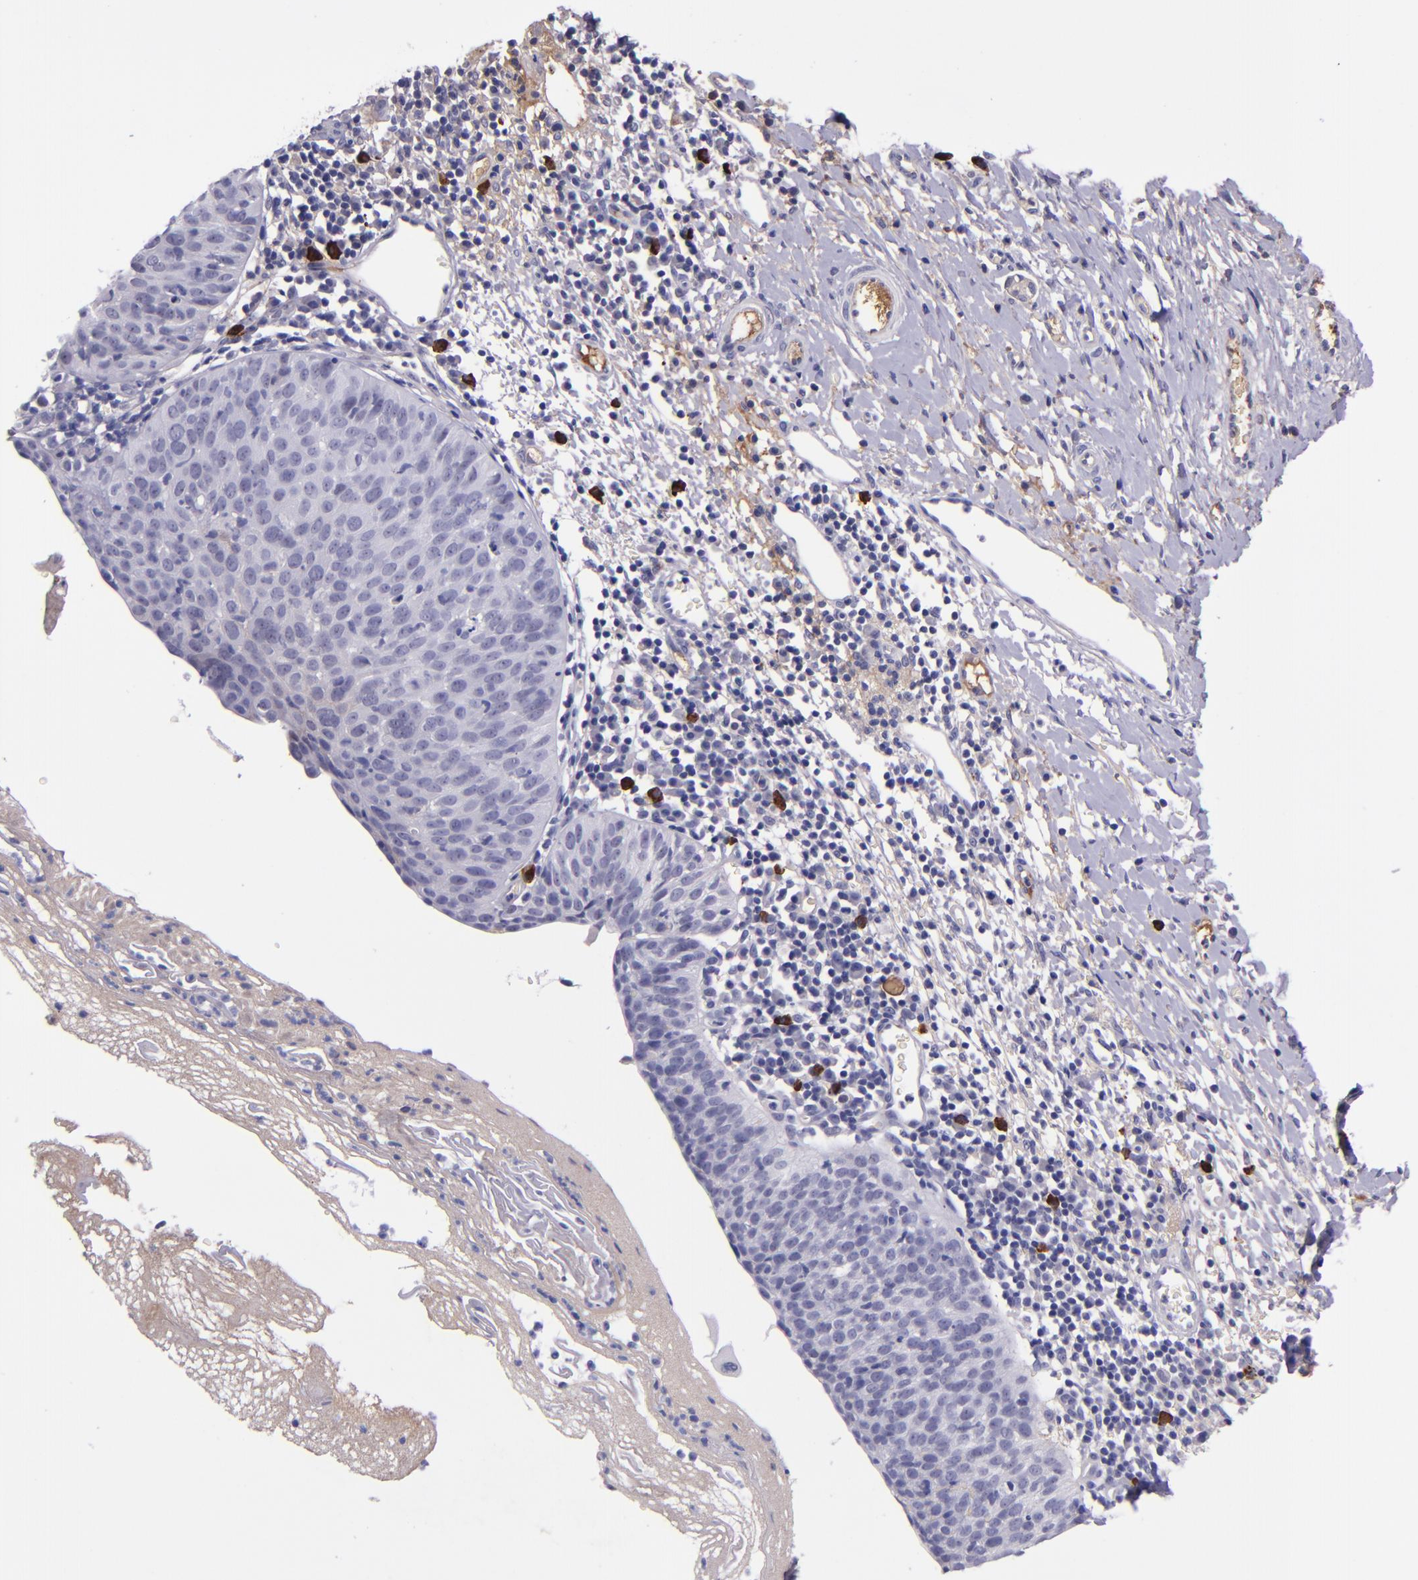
{"staining": {"intensity": "negative", "quantity": "none", "location": "none"}, "tissue": "cervical cancer", "cell_type": "Tumor cells", "image_type": "cancer", "snomed": [{"axis": "morphology", "description": "Normal tissue, NOS"}, {"axis": "morphology", "description": "Squamous cell carcinoma, NOS"}, {"axis": "topography", "description": "Cervix"}], "caption": "Tumor cells show no significant staining in cervical cancer (squamous cell carcinoma).", "gene": "KNG1", "patient": {"sex": "female", "age": 39}}